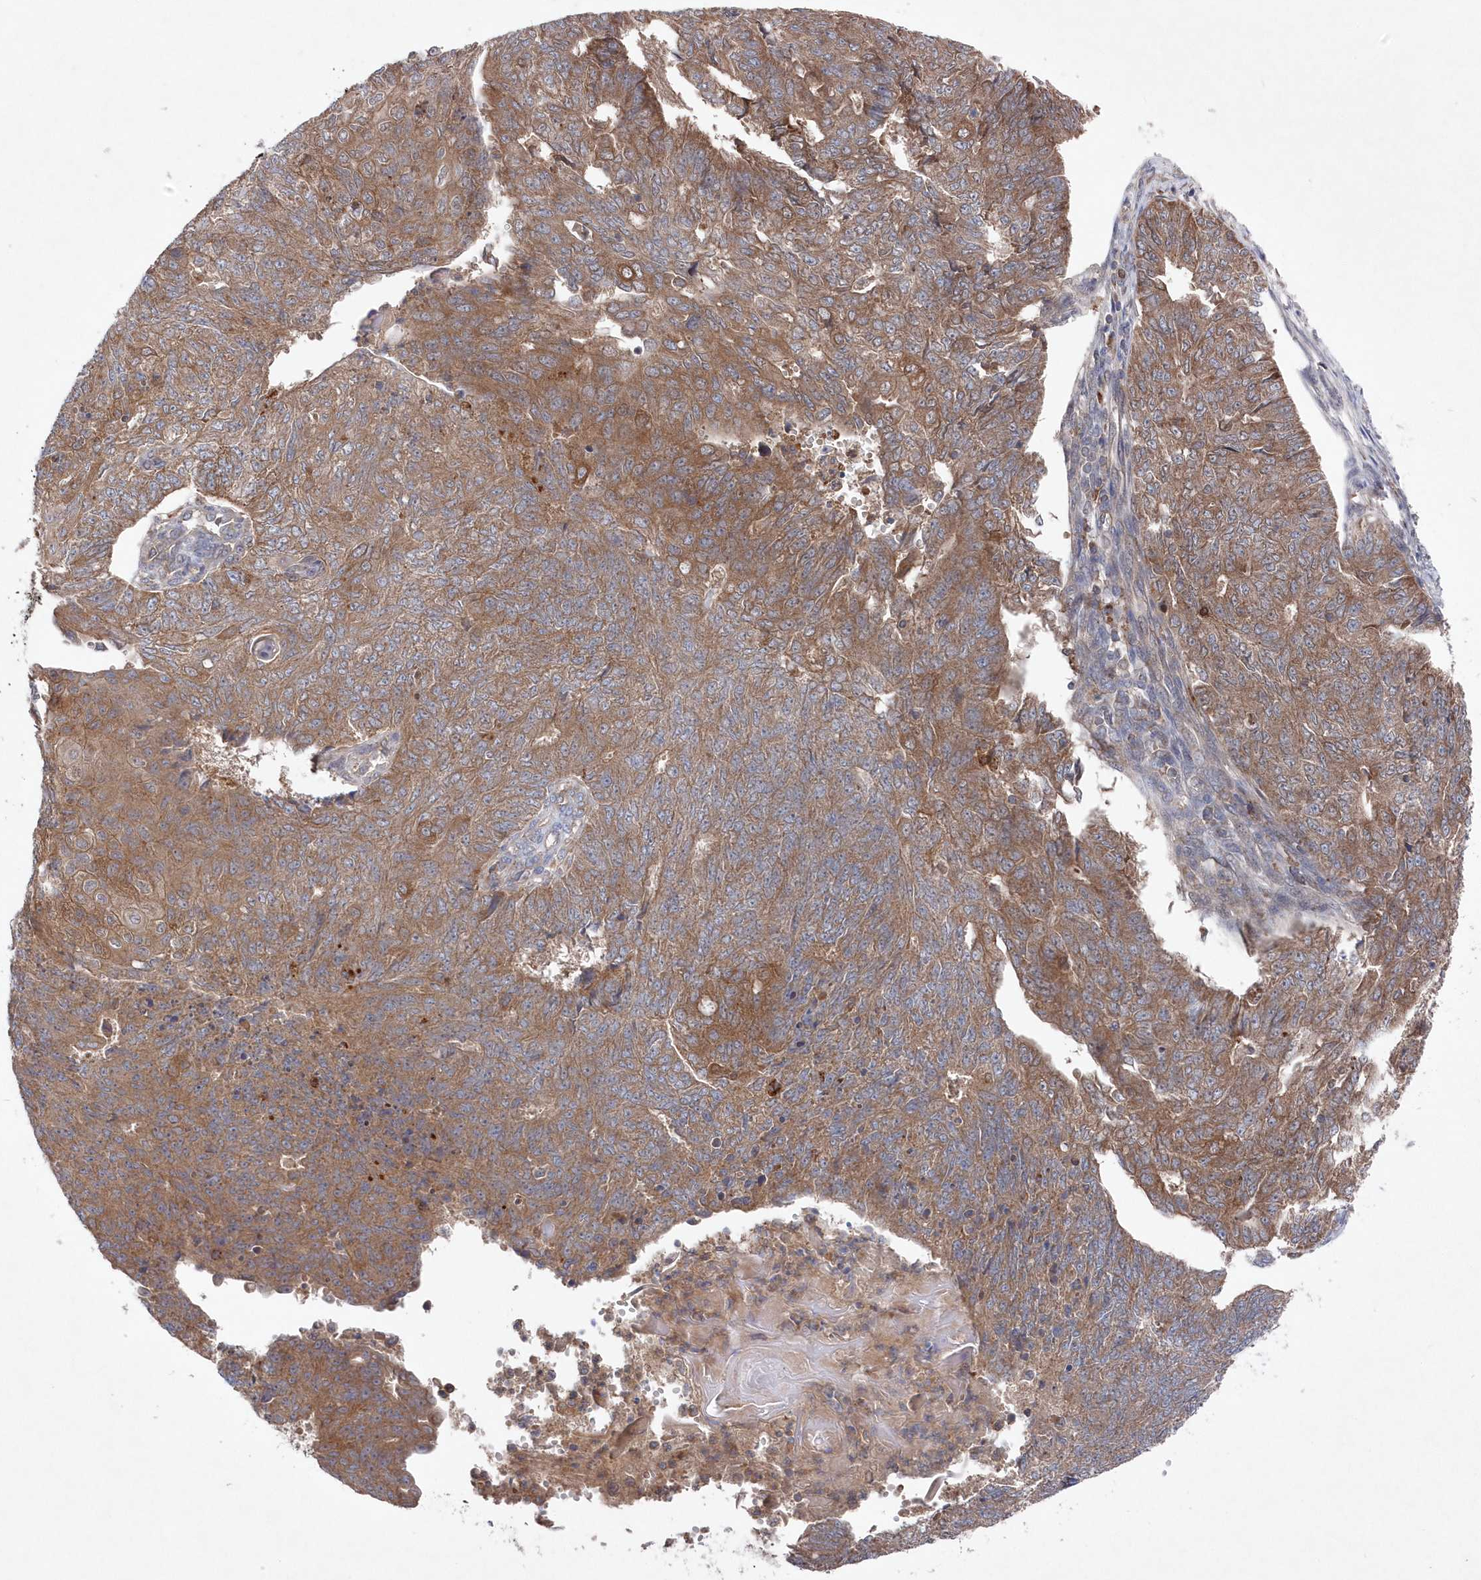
{"staining": {"intensity": "moderate", "quantity": ">75%", "location": "cytoplasmic/membranous"}, "tissue": "endometrial cancer", "cell_type": "Tumor cells", "image_type": "cancer", "snomed": [{"axis": "morphology", "description": "Adenocarcinoma, NOS"}, {"axis": "topography", "description": "Endometrium"}], "caption": "There is medium levels of moderate cytoplasmic/membranous positivity in tumor cells of endometrial adenocarcinoma, as demonstrated by immunohistochemical staining (brown color).", "gene": "ASNSD1", "patient": {"sex": "female", "age": 32}}